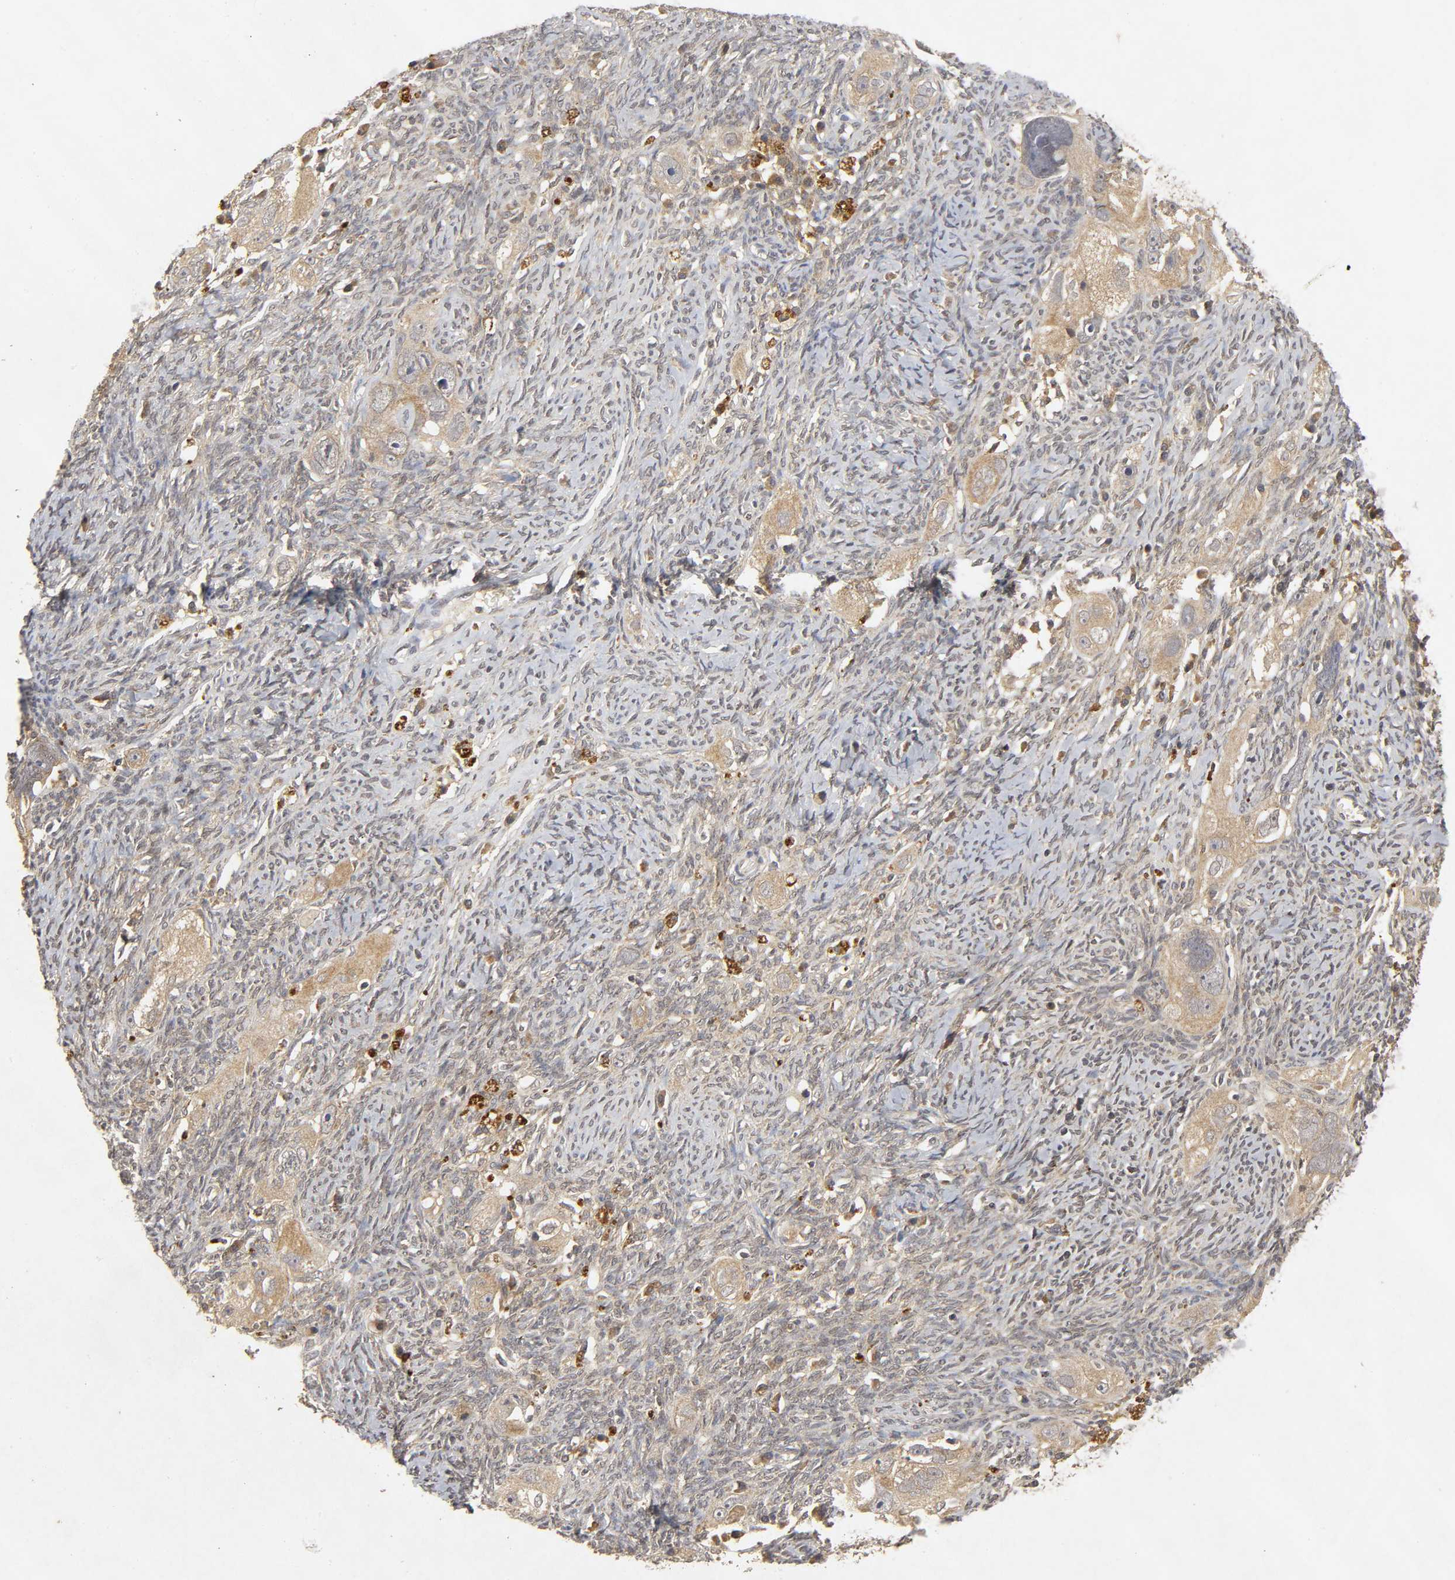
{"staining": {"intensity": "moderate", "quantity": ">75%", "location": "cytoplasmic/membranous"}, "tissue": "ovarian cancer", "cell_type": "Tumor cells", "image_type": "cancer", "snomed": [{"axis": "morphology", "description": "Normal tissue, NOS"}, {"axis": "morphology", "description": "Cystadenocarcinoma, serous, NOS"}, {"axis": "topography", "description": "Ovary"}], "caption": "Immunohistochemistry (IHC) image of neoplastic tissue: human ovarian cancer stained using IHC demonstrates medium levels of moderate protein expression localized specifically in the cytoplasmic/membranous of tumor cells, appearing as a cytoplasmic/membranous brown color.", "gene": "TRAF6", "patient": {"sex": "female", "age": 62}}